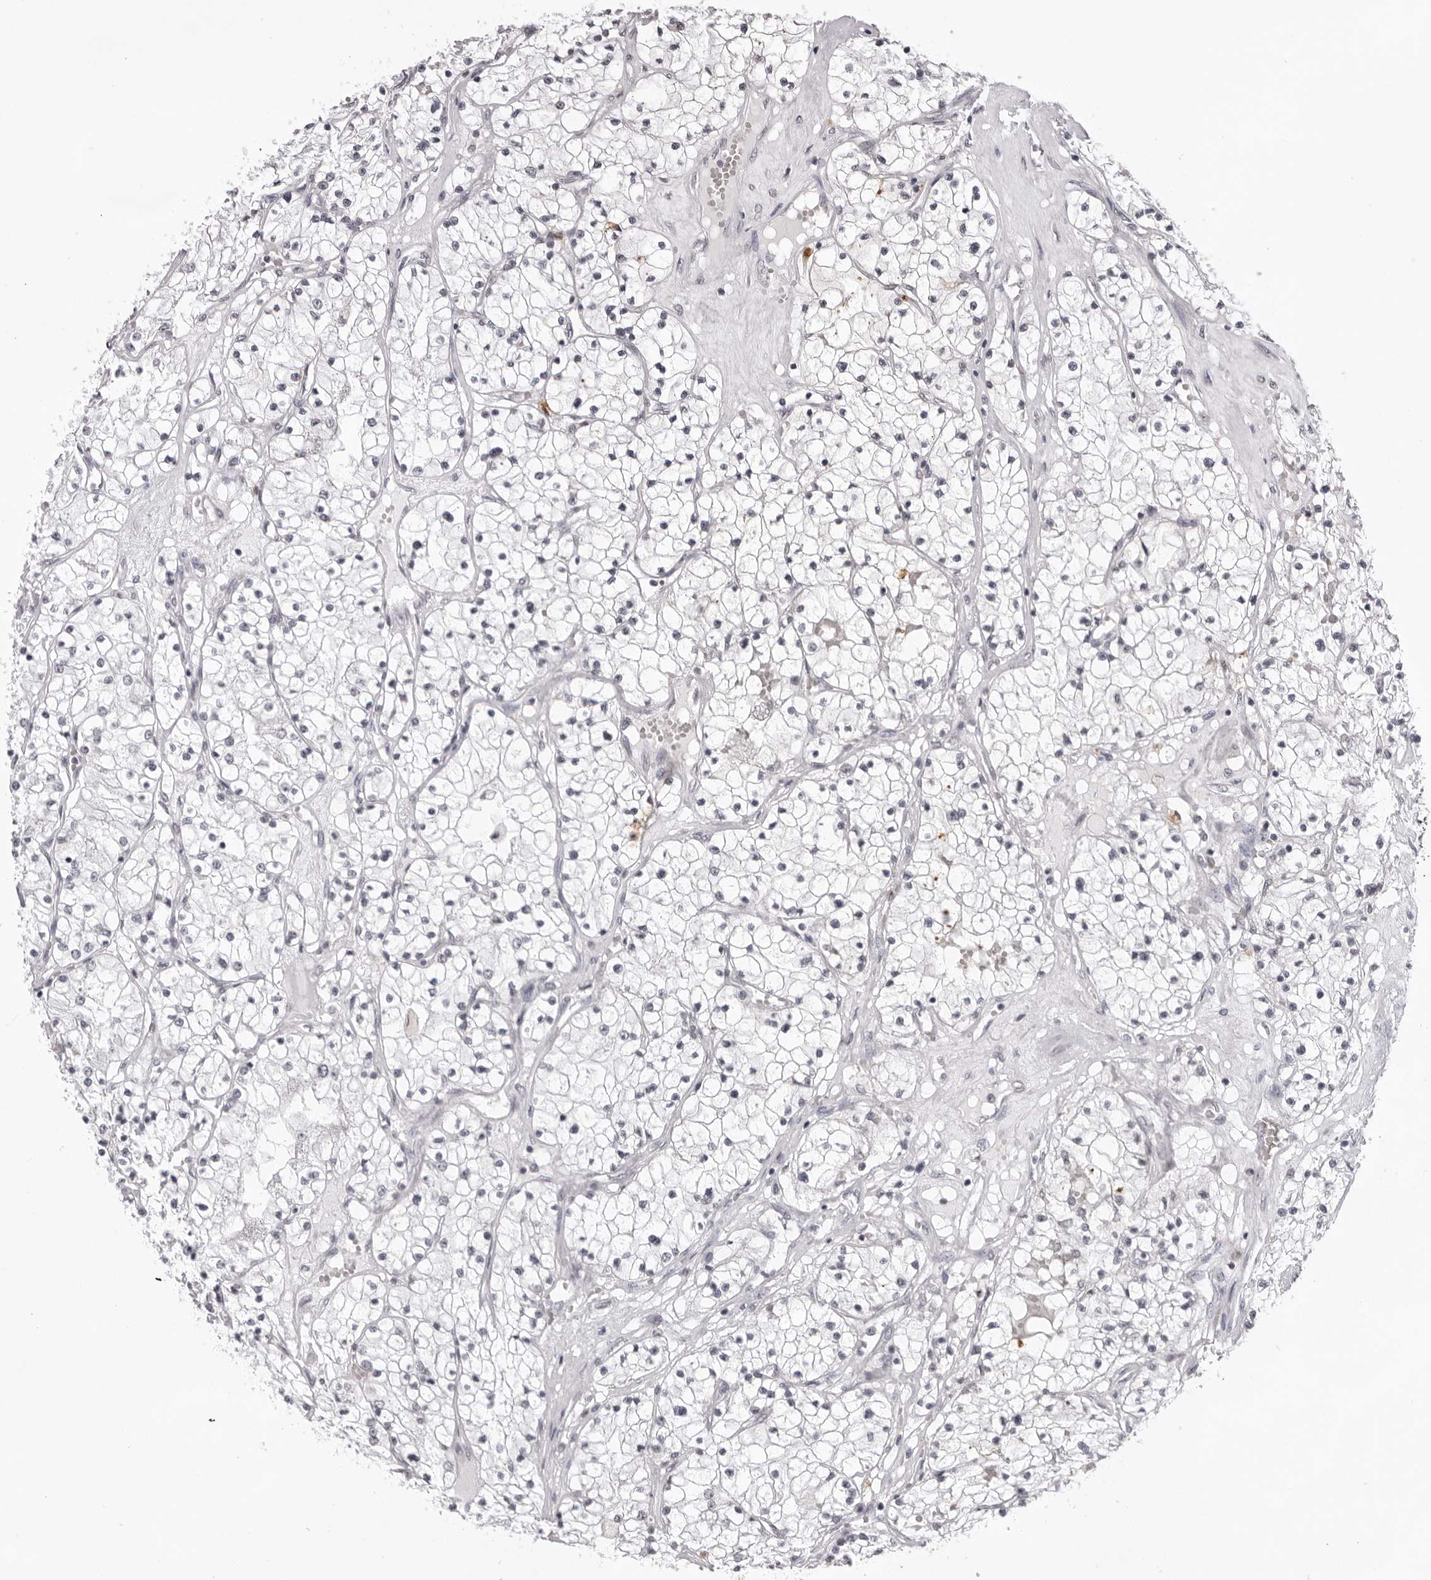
{"staining": {"intensity": "negative", "quantity": "none", "location": "none"}, "tissue": "renal cancer", "cell_type": "Tumor cells", "image_type": "cancer", "snomed": [{"axis": "morphology", "description": "Normal tissue, NOS"}, {"axis": "morphology", "description": "Adenocarcinoma, NOS"}, {"axis": "topography", "description": "Kidney"}], "caption": "This is an immunohistochemistry histopathology image of human renal cancer. There is no expression in tumor cells.", "gene": "NTM", "patient": {"sex": "male", "age": 68}}